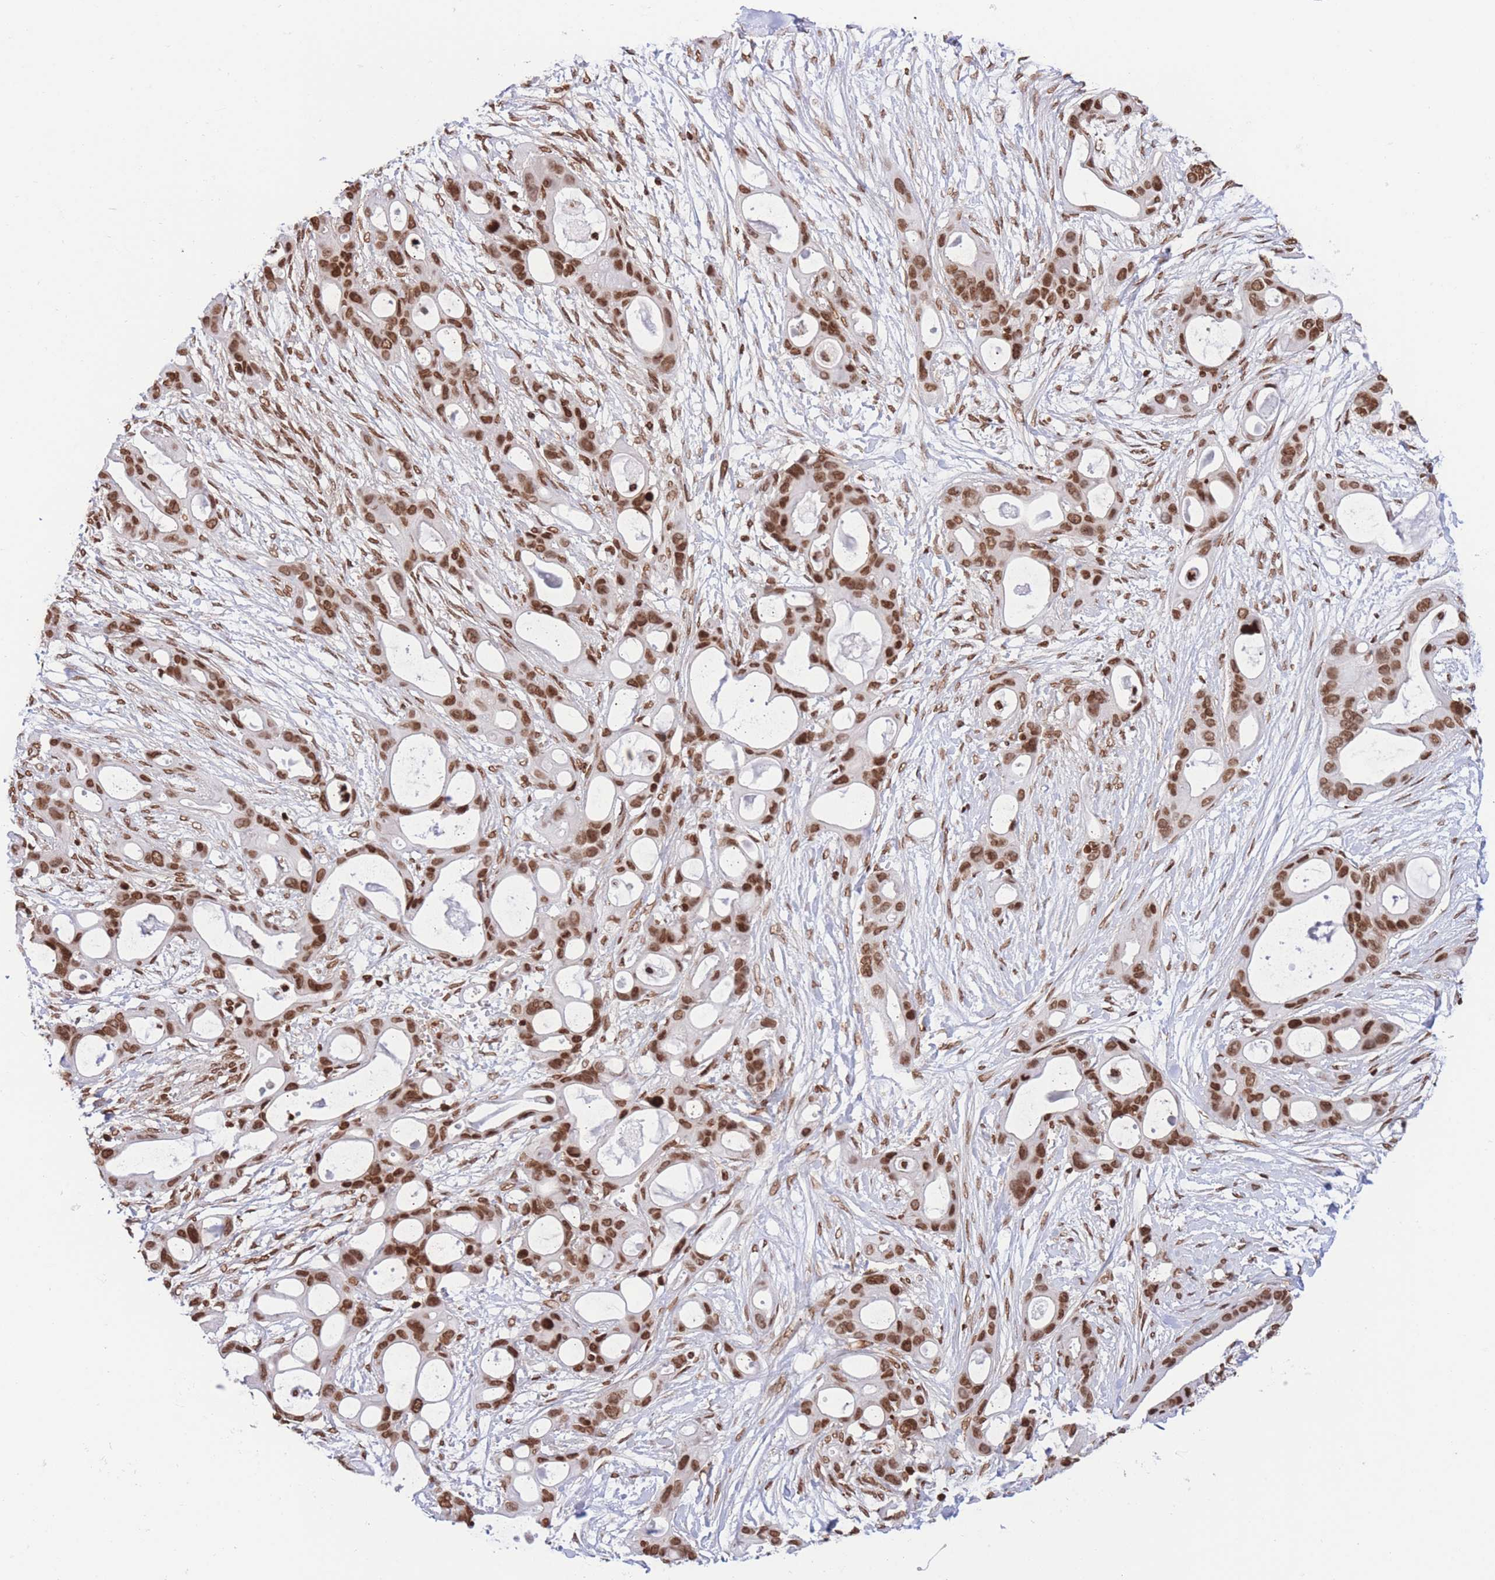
{"staining": {"intensity": "strong", "quantity": ">75%", "location": "nuclear"}, "tissue": "ovarian cancer", "cell_type": "Tumor cells", "image_type": "cancer", "snomed": [{"axis": "morphology", "description": "Cystadenocarcinoma, mucinous, NOS"}, {"axis": "topography", "description": "Ovary"}], "caption": "Protein staining reveals strong nuclear expression in about >75% of tumor cells in ovarian mucinous cystadenocarcinoma.", "gene": "H2BC11", "patient": {"sex": "female", "age": 70}}